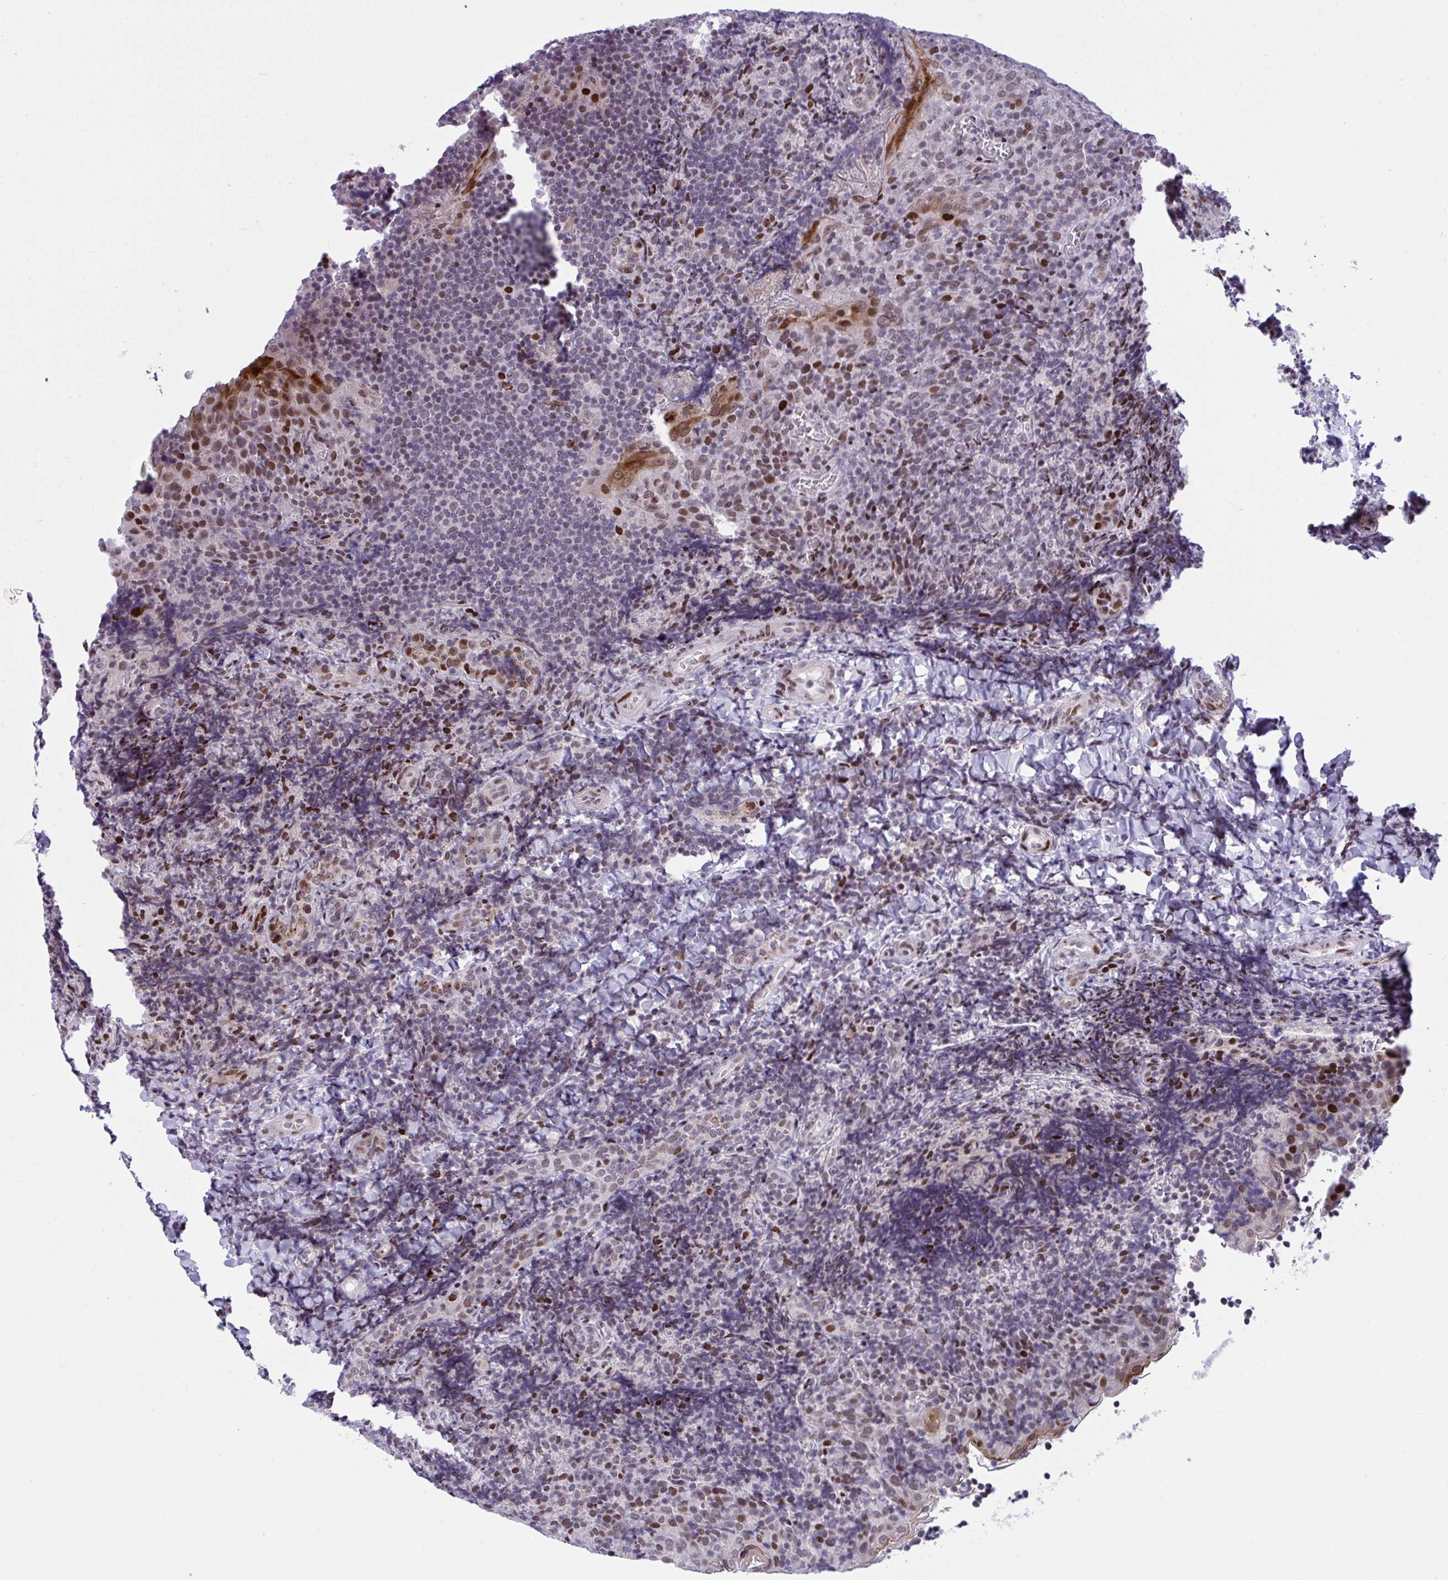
{"staining": {"intensity": "negative", "quantity": "none", "location": "none"}, "tissue": "tonsil", "cell_type": "Germinal center cells", "image_type": "normal", "snomed": [{"axis": "morphology", "description": "Normal tissue, NOS"}, {"axis": "topography", "description": "Tonsil"}], "caption": "Immunohistochemistry (IHC) of normal tonsil shows no staining in germinal center cells. (Stains: DAB (3,3'-diaminobenzidine) immunohistochemistry with hematoxylin counter stain, Microscopy: brightfield microscopy at high magnification).", "gene": "ZFHX3", "patient": {"sex": "male", "age": 17}}